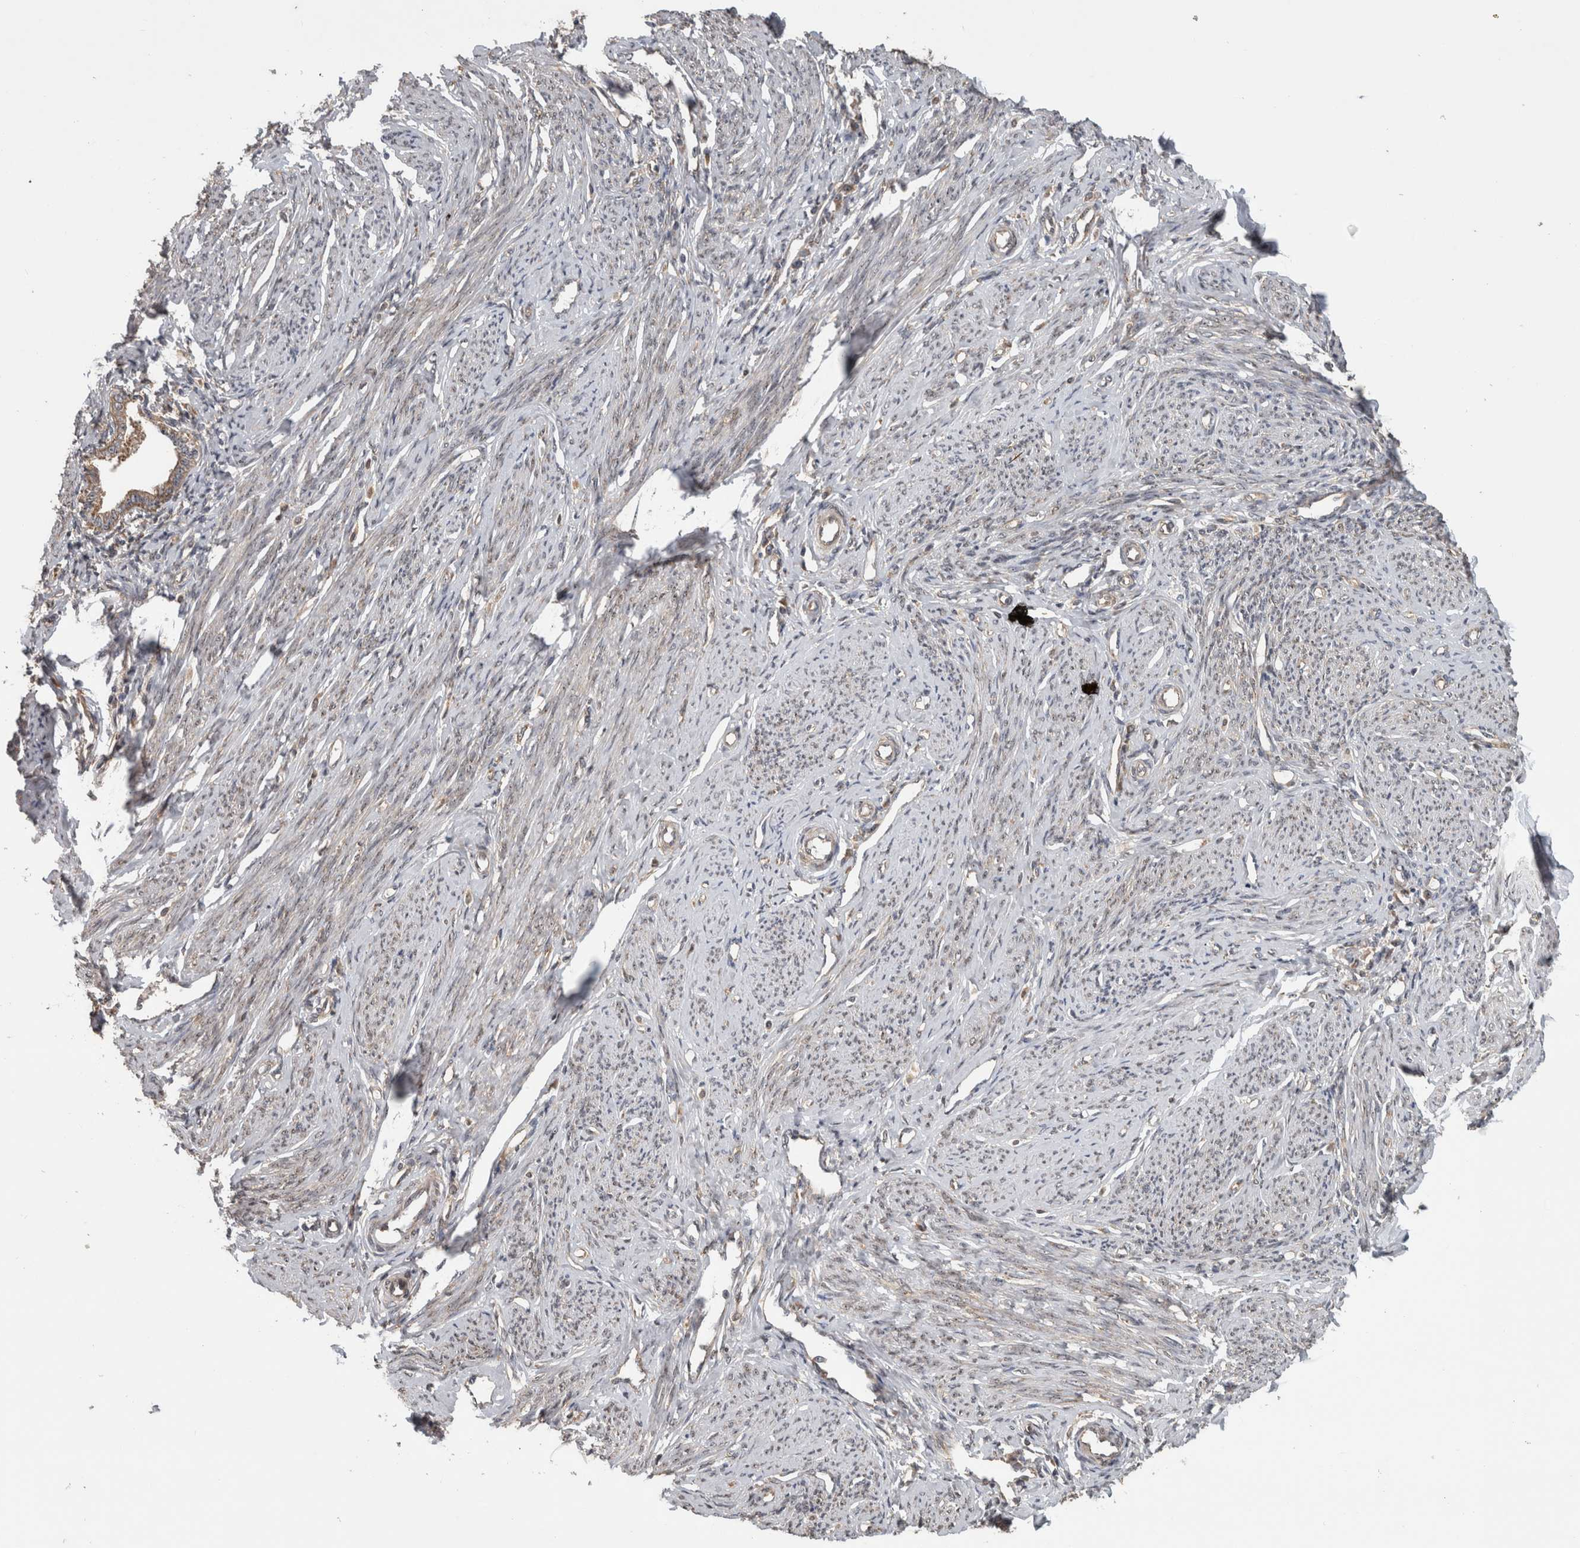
{"staining": {"intensity": "moderate", "quantity": "<25%", "location": "cytoplasmic/membranous"}, "tissue": "endometrium", "cell_type": "Cells in endometrial stroma", "image_type": "normal", "snomed": [{"axis": "morphology", "description": "Normal tissue, NOS"}, {"axis": "topography", "description": "Endometrium"}], "caption": "This histopathology image displays immunohistochemistry staining of benign human endometrium, with low moderate cytoplasmic/membranous positivity in about <25% of cells in endometrial stroma.", "gene": "ATXN2", "patient": {"sex": "female", "age": 56}}